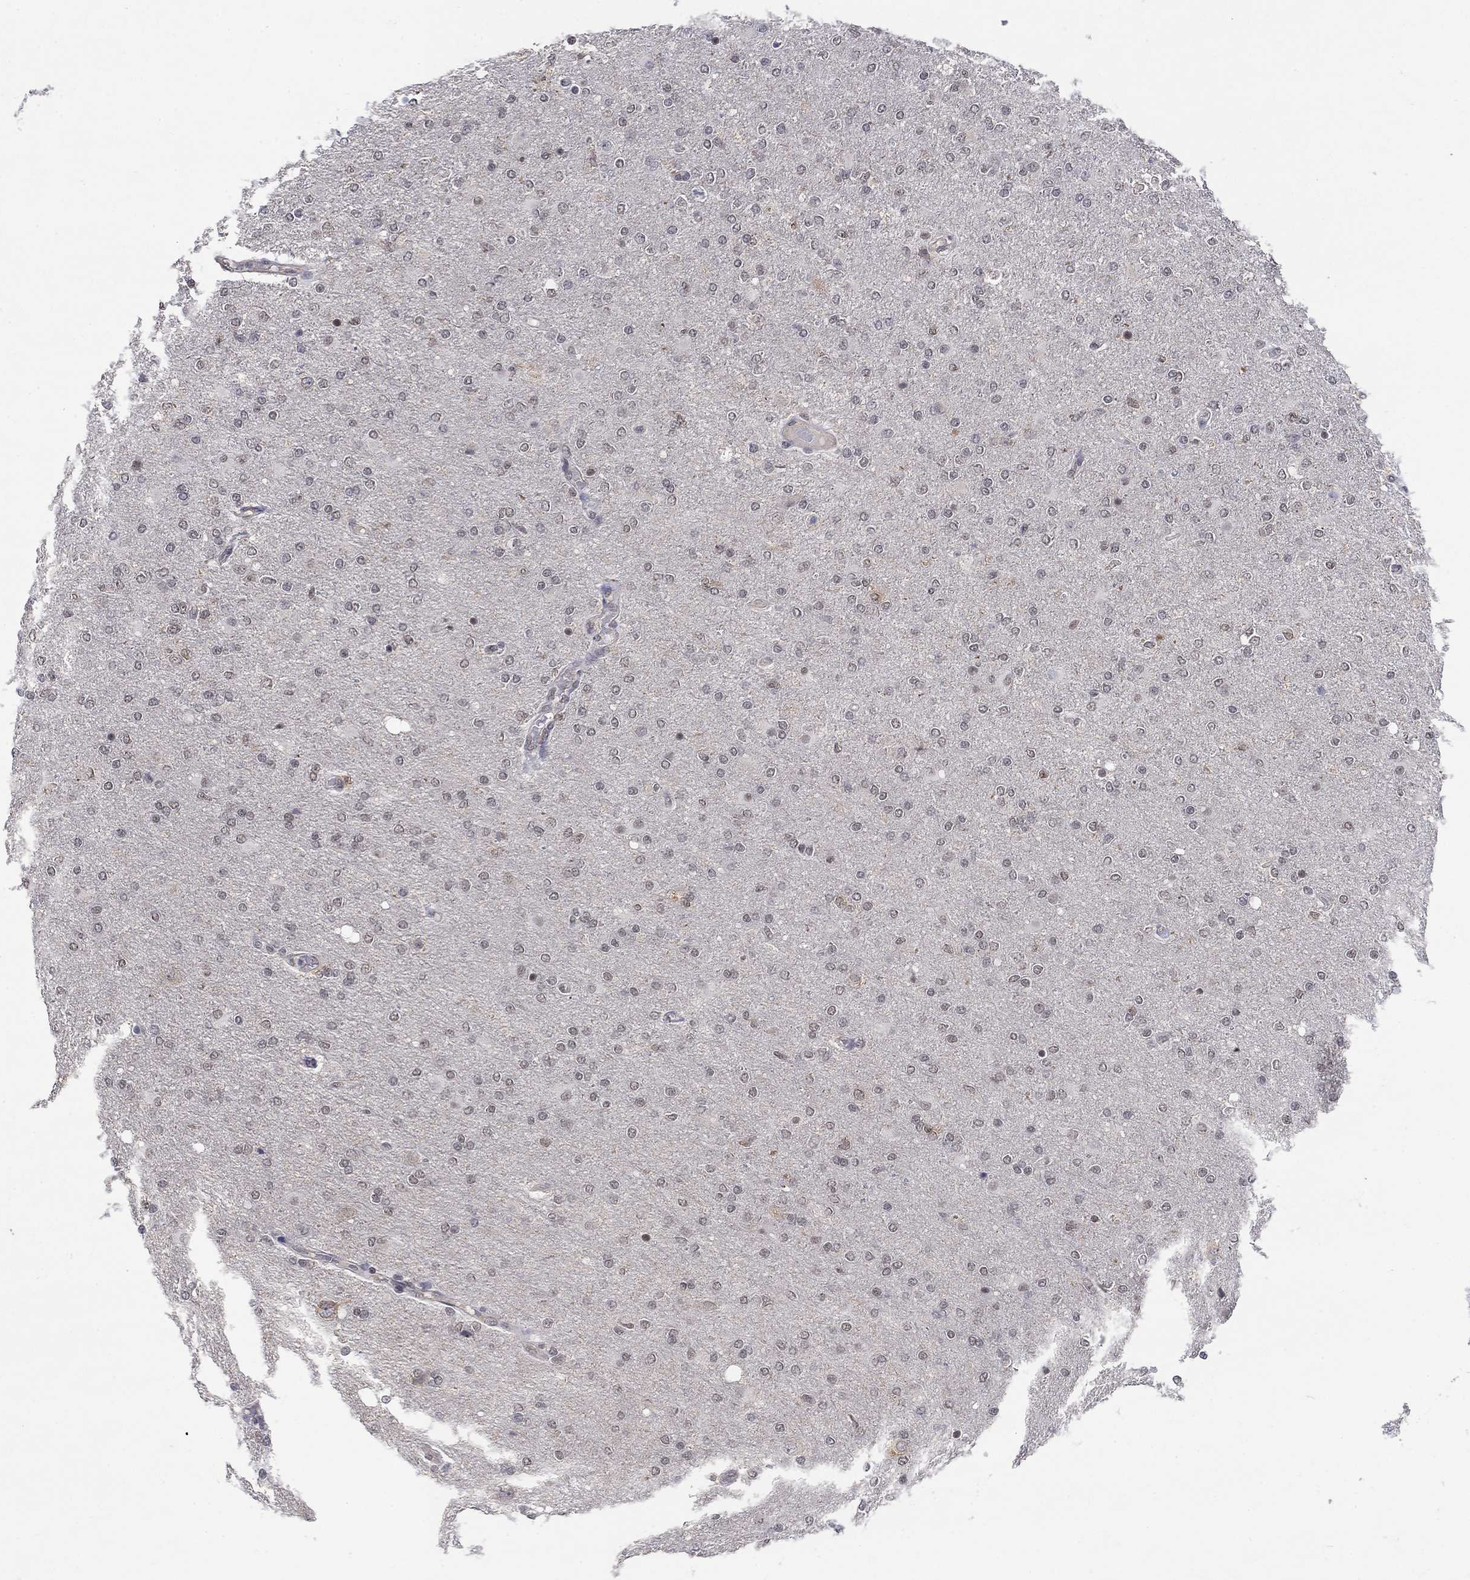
{"staining": {"intensity": "negative", "quantity": "none", "location": "none"}, "tissue": "glioma", "cell_type": "Tumor cells", "image_type": "cancer", "snomed": [{"axis": "morphology", "description": "Glioma, malignant, High grade"}, {"axis": "topography", "description": "Cerebral cortex"}], "caption": "Immunohistochemical staining of glioma shows no significant staining in tumor cells.", "gene": "GRIA3", "patient": {"sex": "male", "age": 70}}